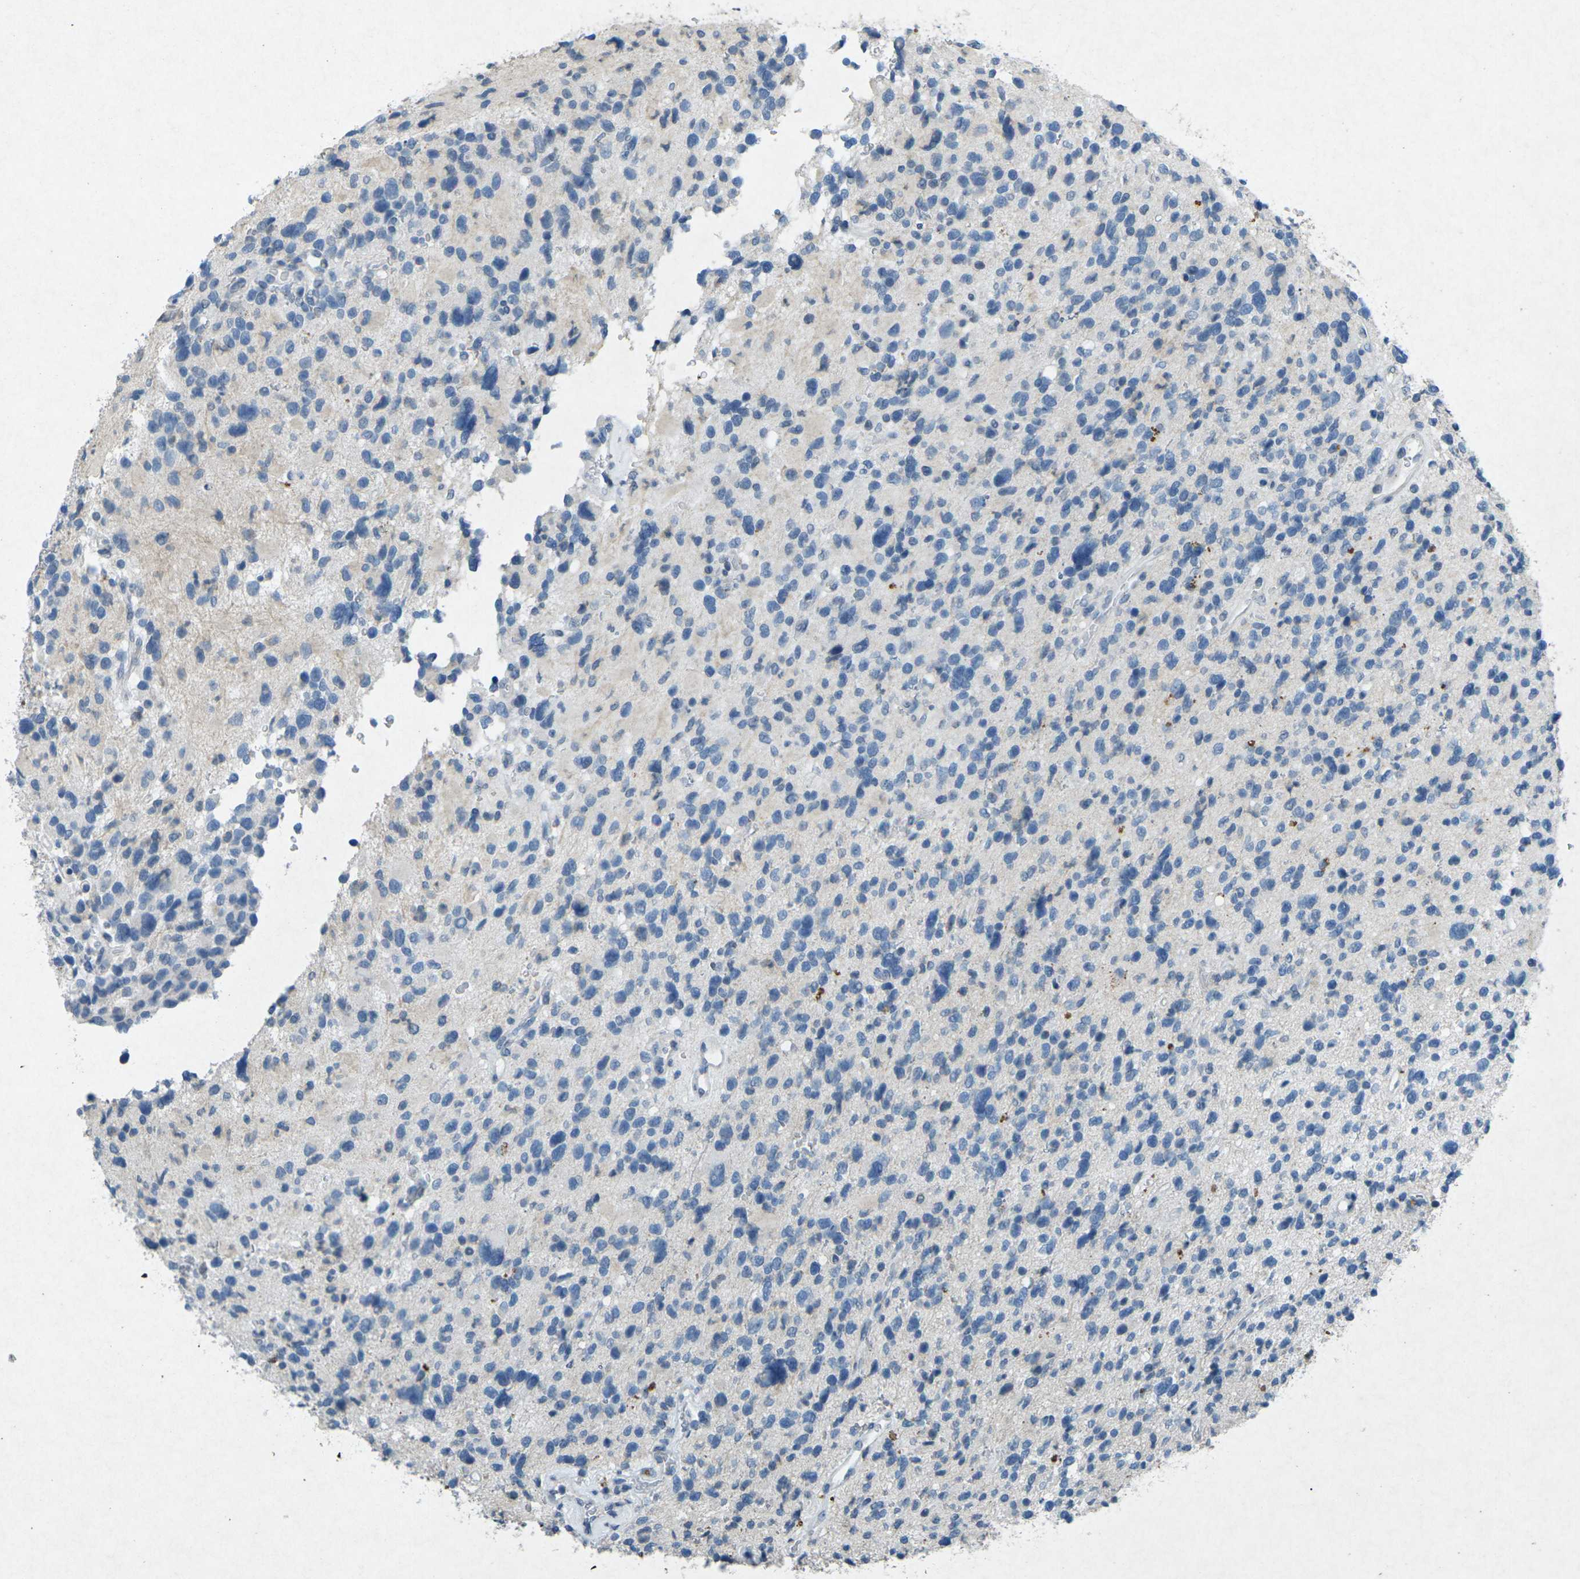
{"staining": {"intensity": "negative", "quantity": "none", "location": "none"}, "tissue": "glioma", "cell_type": "Tumor cells", "image_type": "cancer", "snomed": [{"axis": "morphology", "description": "Glioma, malignant, High grade"}, {"axis": "topography", "description": "Brain"}], "caption": "Human glioma stained for a protein using immunohistochemistry (IHC) exhibits no staining in tumor cells.", "gene": "A1BG", "patient": {"sex": "male", "age": 48}}